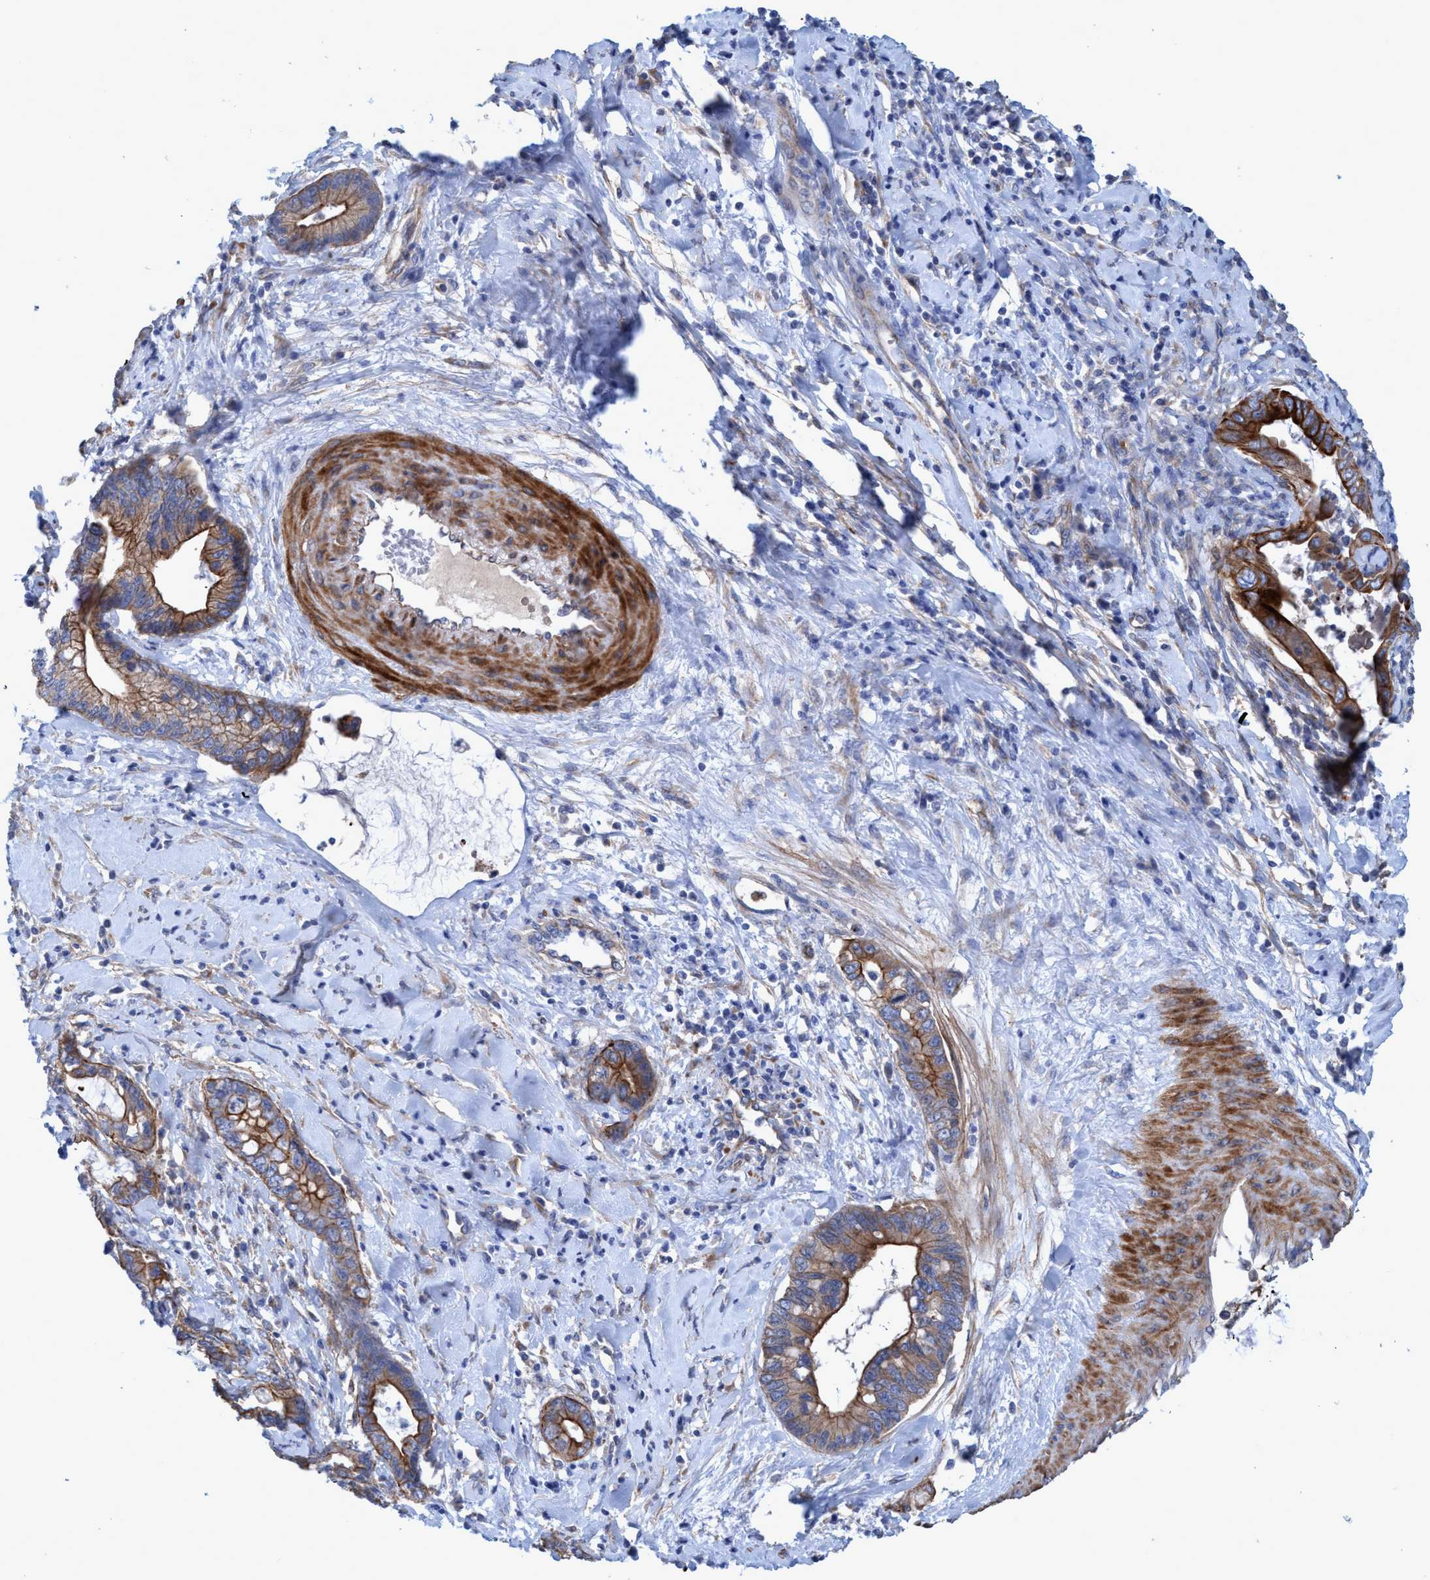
{"staining": {"intensity": "strong", "quantity": "25%-75%", "location": "cytoplasmic/membranous"}, "tissue": "cervical cancer", "cell_type": "Tumor cells", "image_type": "cancer", "snomed": [{"axis": "morphology", "description": "Adenocarcinoma, NOS"}, {"axis": "topography", "description": "Cervix"}], "caption": "Cervical cancer (adenocarcinoma) was stained to show a protein in brown. There is high levels of strong cytoplasmic/membranous expression in approximately 25%-75% of tumor cells.", "gene": "GULP1", "patient": {"sex": "female", "age": 44}}